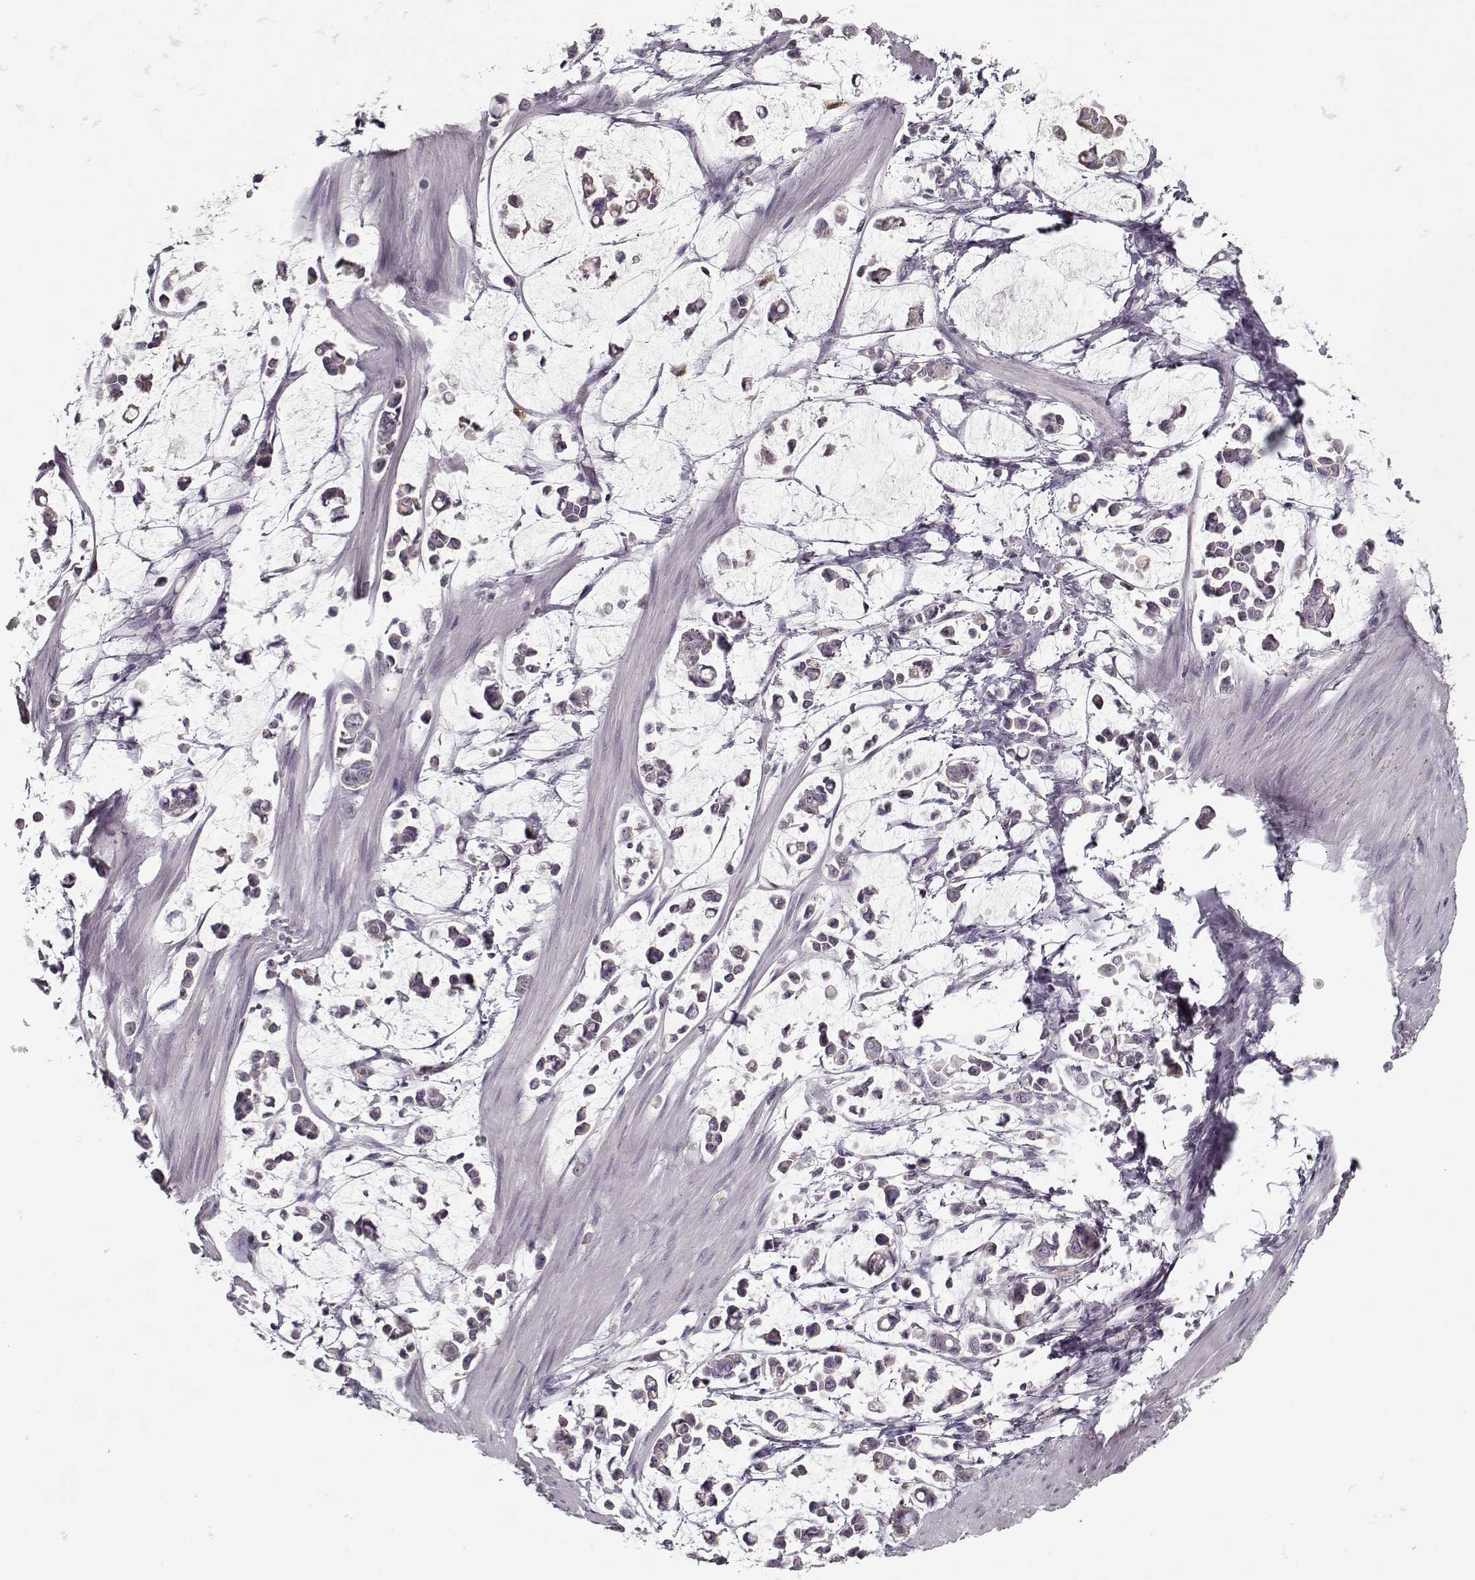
{"staining": {"intensity": "negative", "quantity": "none", "location": "none"}, "tissue": "stomach cancer", "cell_type": "Tumor cells", "image_type": "cancer", "snomed": [{"axis": "morphology", "description": "Adenocarcinoma, NOS"}, {"axis": "topography", "description": "Stomach"}], "caption": "High magnification brightfield microscopy of adenocarcinoma (stomach) stained with DAB (3,3'-diaminobenzidine) (brown) and counterstained with hematoxylin (blue): tumor cells show no significant expression. (Immunohistochemistry (ihc), brightfield microscopy, high magnification).", "gene": "UNC13D", "patient": {"sex": "male", "age": 82}}